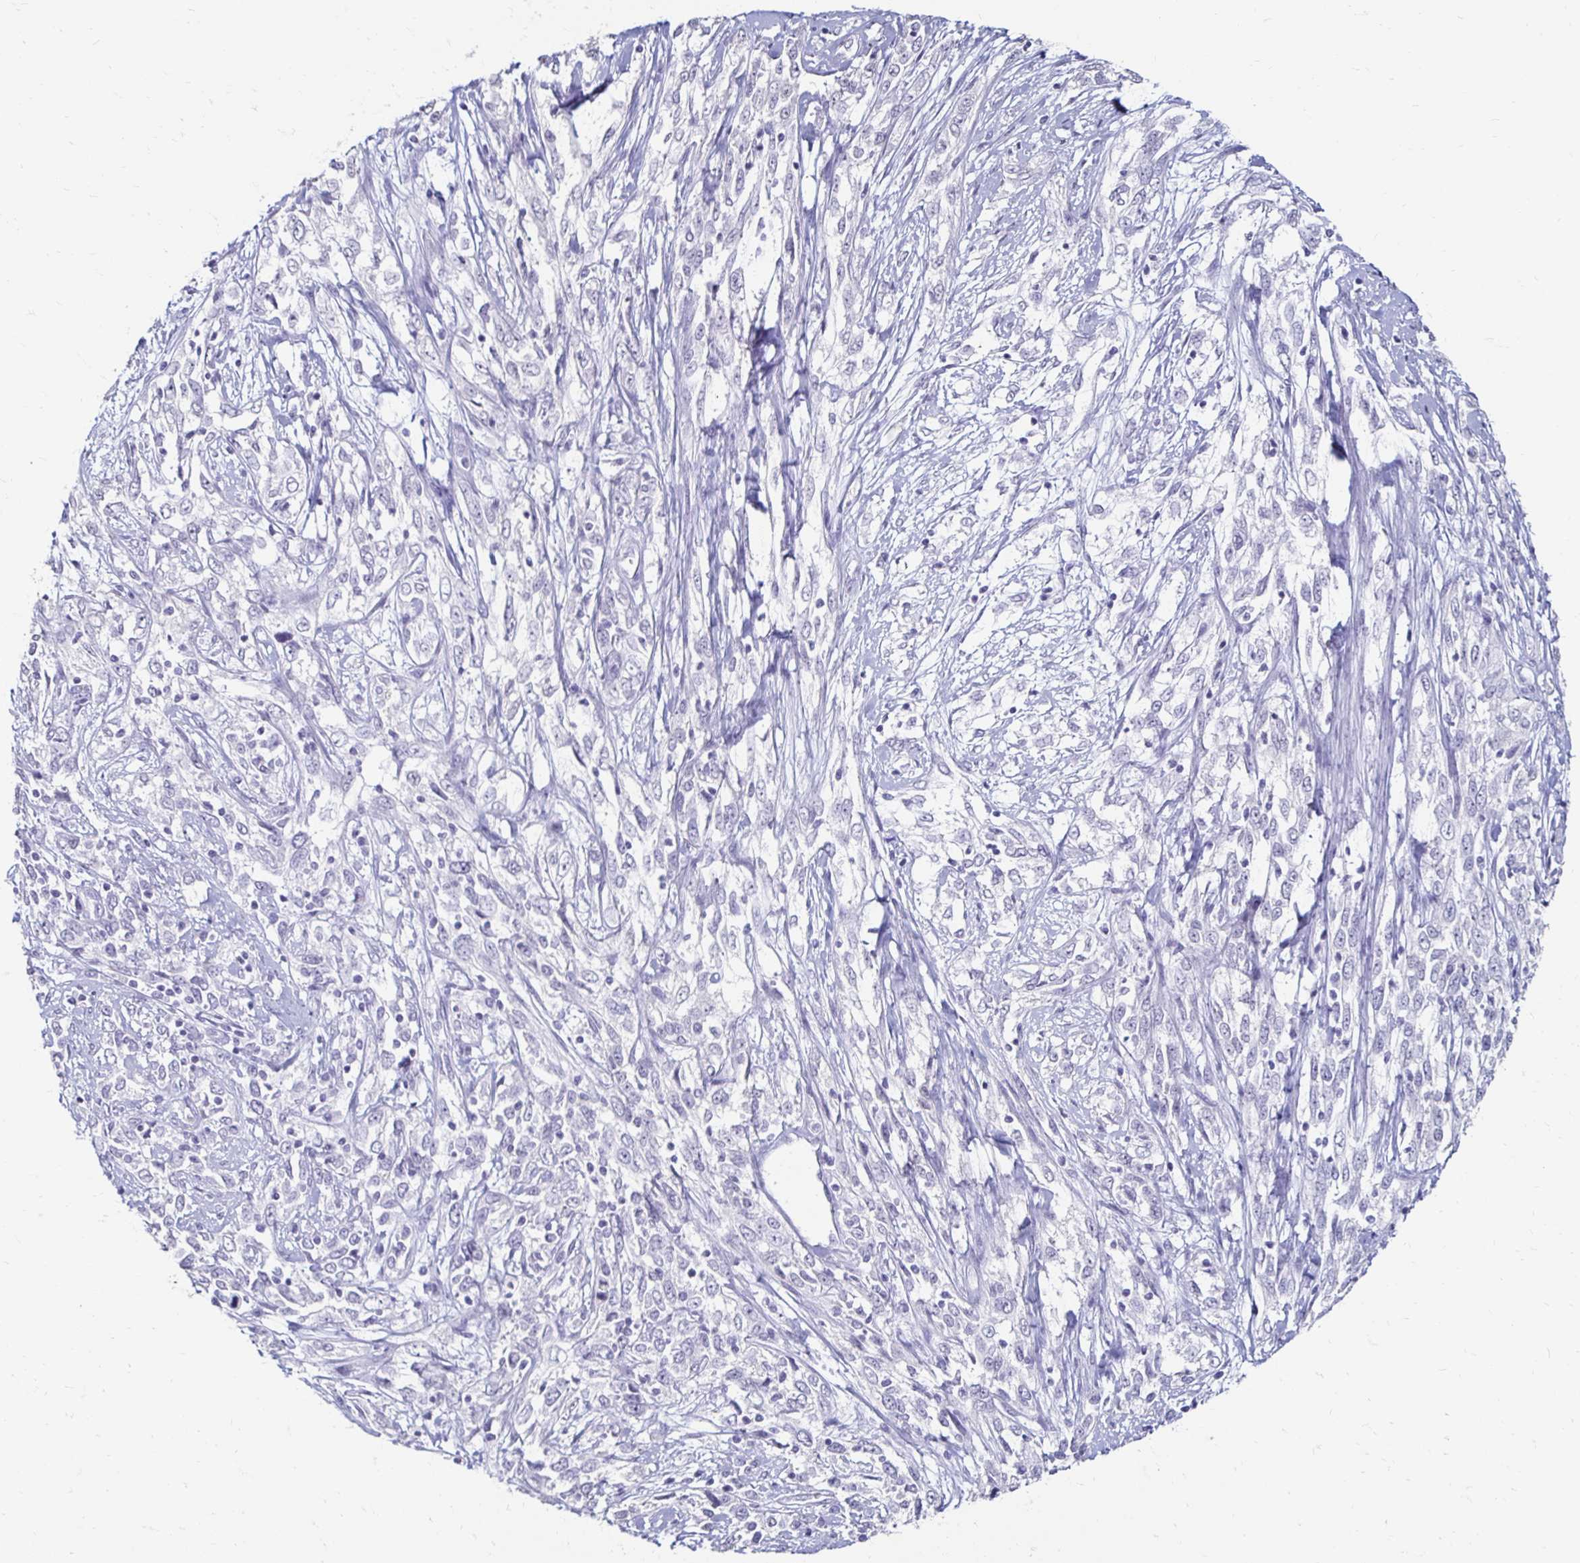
{"staining": {"intensity": "negative", "quantity": "none", "location": "none"}, "tissue": "cervical cancer", "cell_type": "Tumor cells", "image_type": "cancer", "snomed": [{"axis": "morphology", "description": "Adenocarcinoma, NOS"}, {"axis": "topography", "description": "Cervix"}], "caption": "A photomicrograph of cervical adenocarcinoma stained for a protein shows no brown staining in tumor cells.", "gene": "TOMM34", "patient": {"sex": "female", "age": 40}}